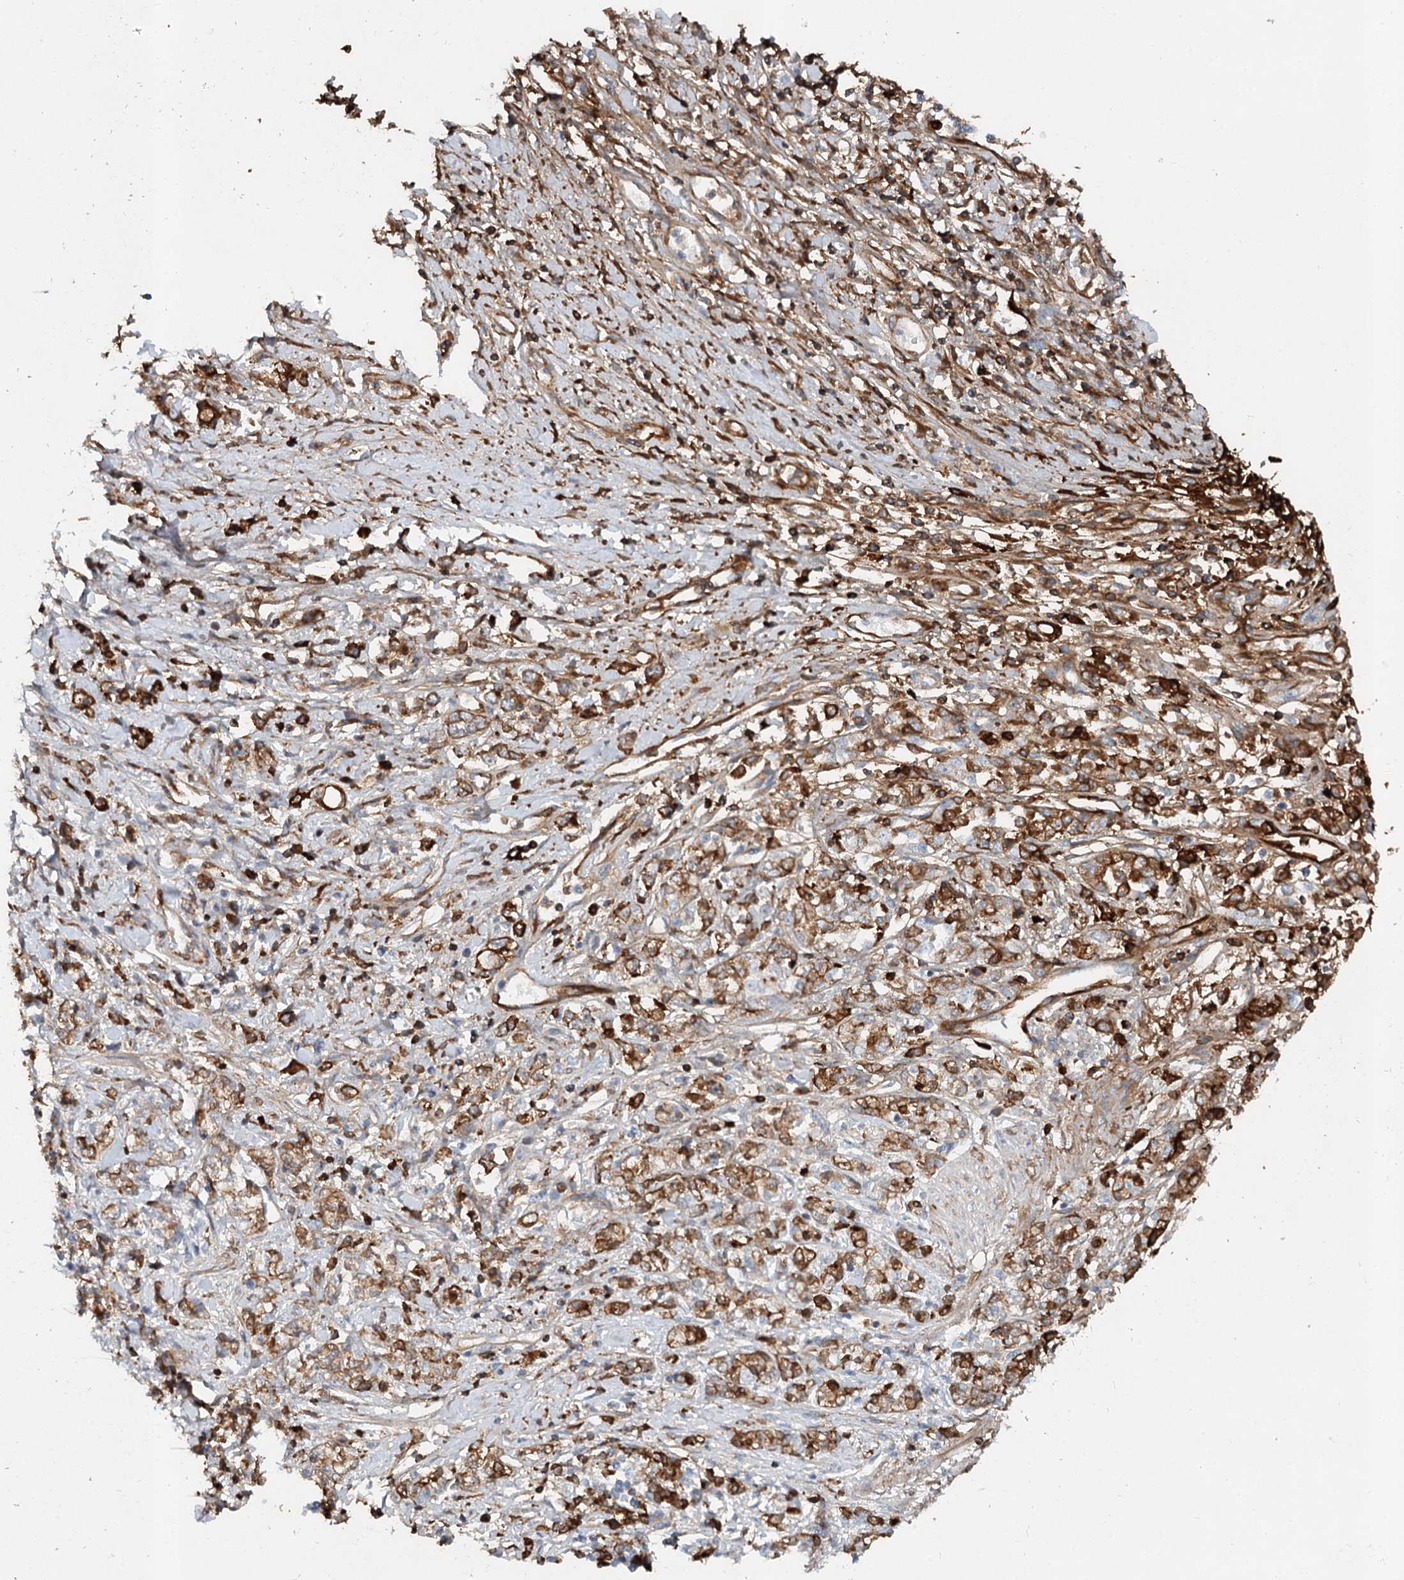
{"staining": {"intensity": "moderate", "quantity": ">75%", "location": "cytoplasmic/membranous"}, "tissue": "stomach cancer", "cell_type": "Tumor cells", "image_type": "cancer", "snomed": [{"axis": "morphology", "description": "Adenocarcinoma, NOS"}, {"axis": "topography", "description": "Stomach"}], "caption": "Human stomach adenocarcinoma stained with a brown dye demonstrates moderate cytoplasmic/membranous positive expression in approximately >75% of tumor cells.", "gene": "ALKBH8", "patient": {"sex": "female", "age": 76}}